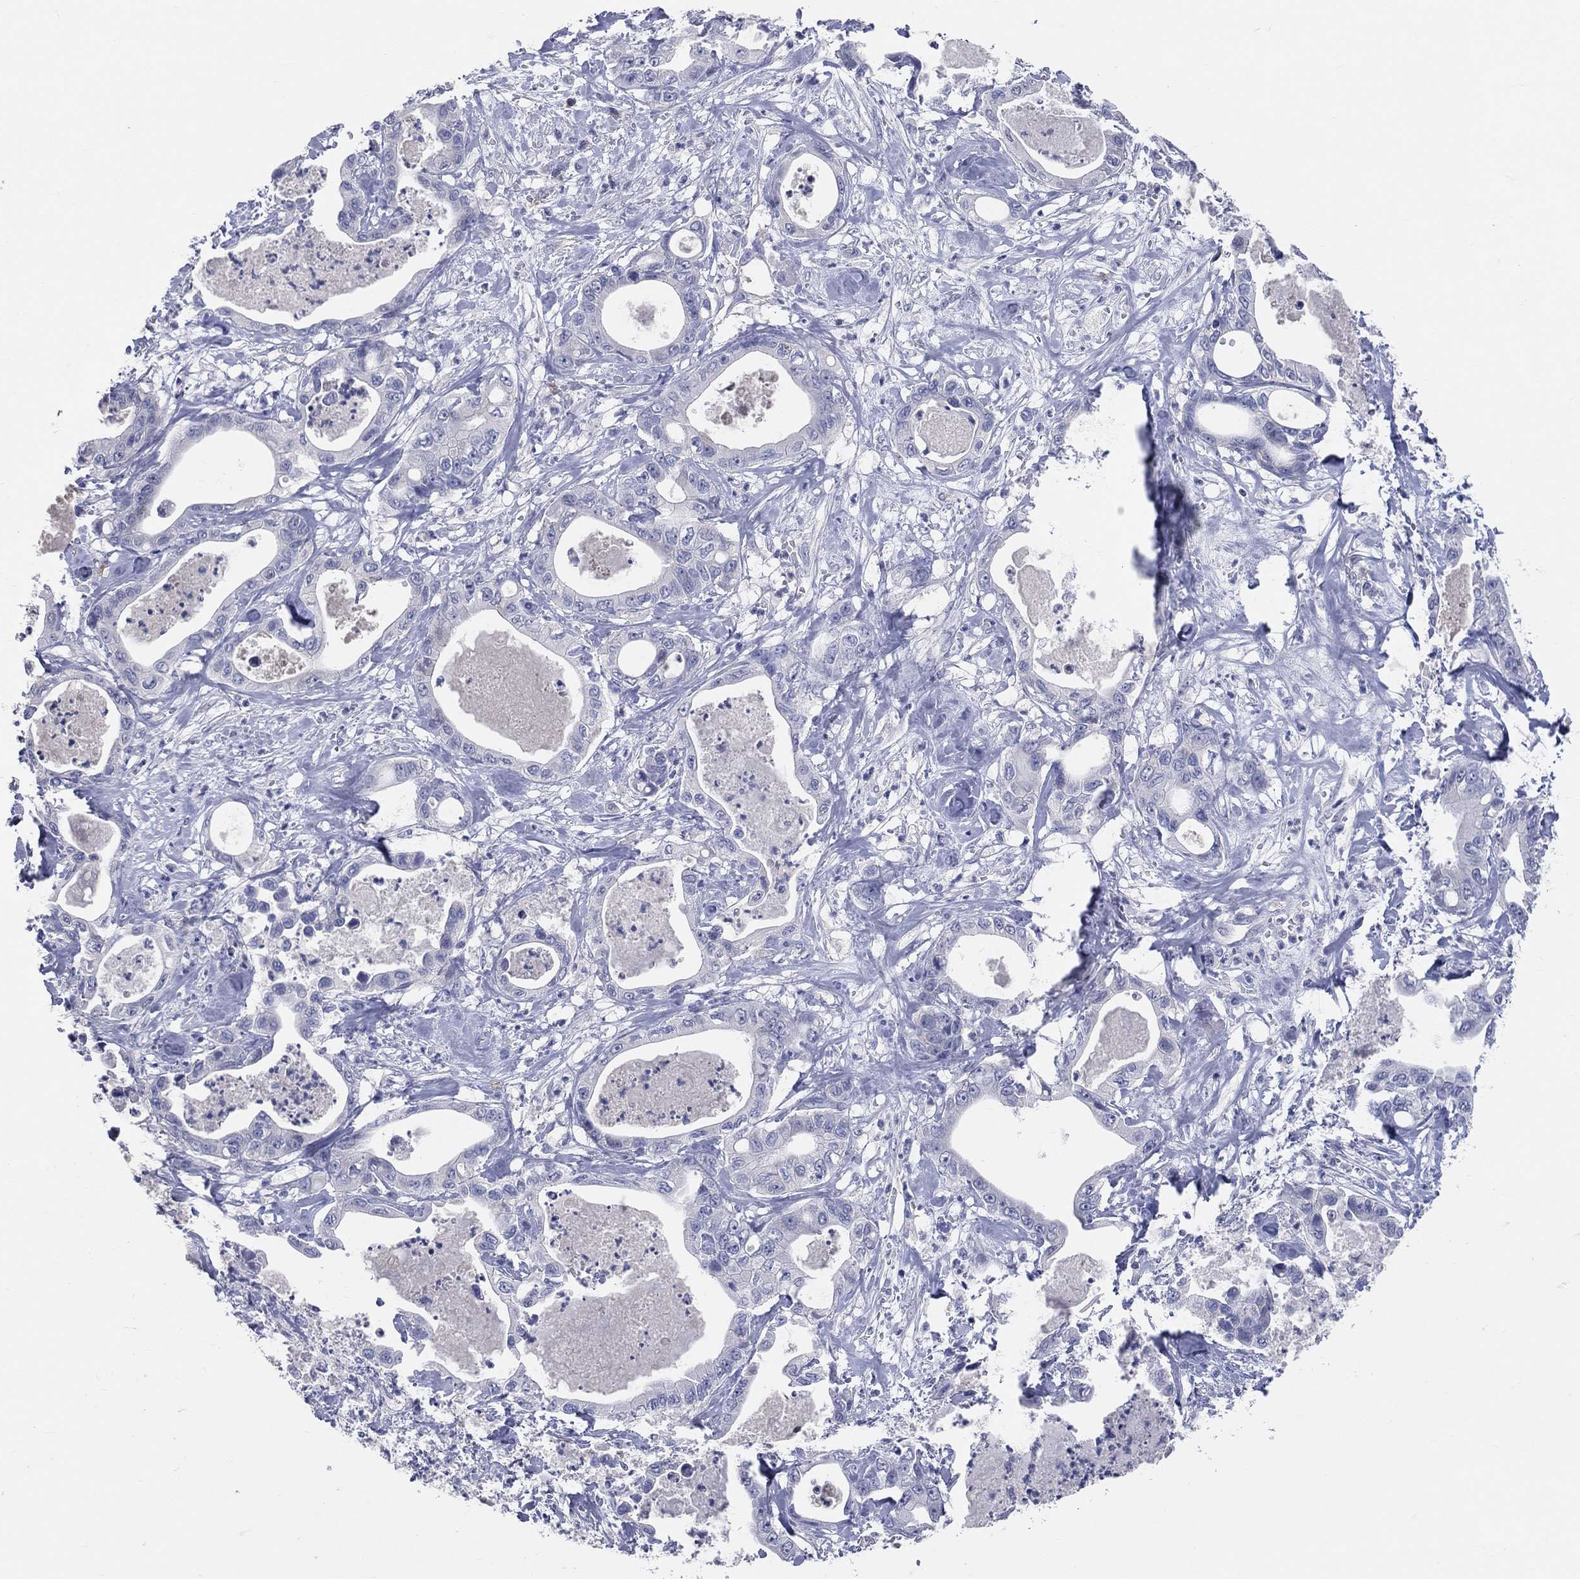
{"staining": {"intensity": "negative", "quantity": "none", "location": "none"}, "tissue": "pancreatic cancer", "cell_type": "Tumor cells", "image_type": "cancer", "snomed": [{"axis": "morphology", "description": "Adenocarcinoma, NOS"}, {"axis": "topography", "description": "Pancreas"}], "caption": "IHC of human adenocarcinoma (pancreatic) reveals no positivity in tumor cells.", "gene": "LAT", "patient": {"sex": "male", "age": 71}}